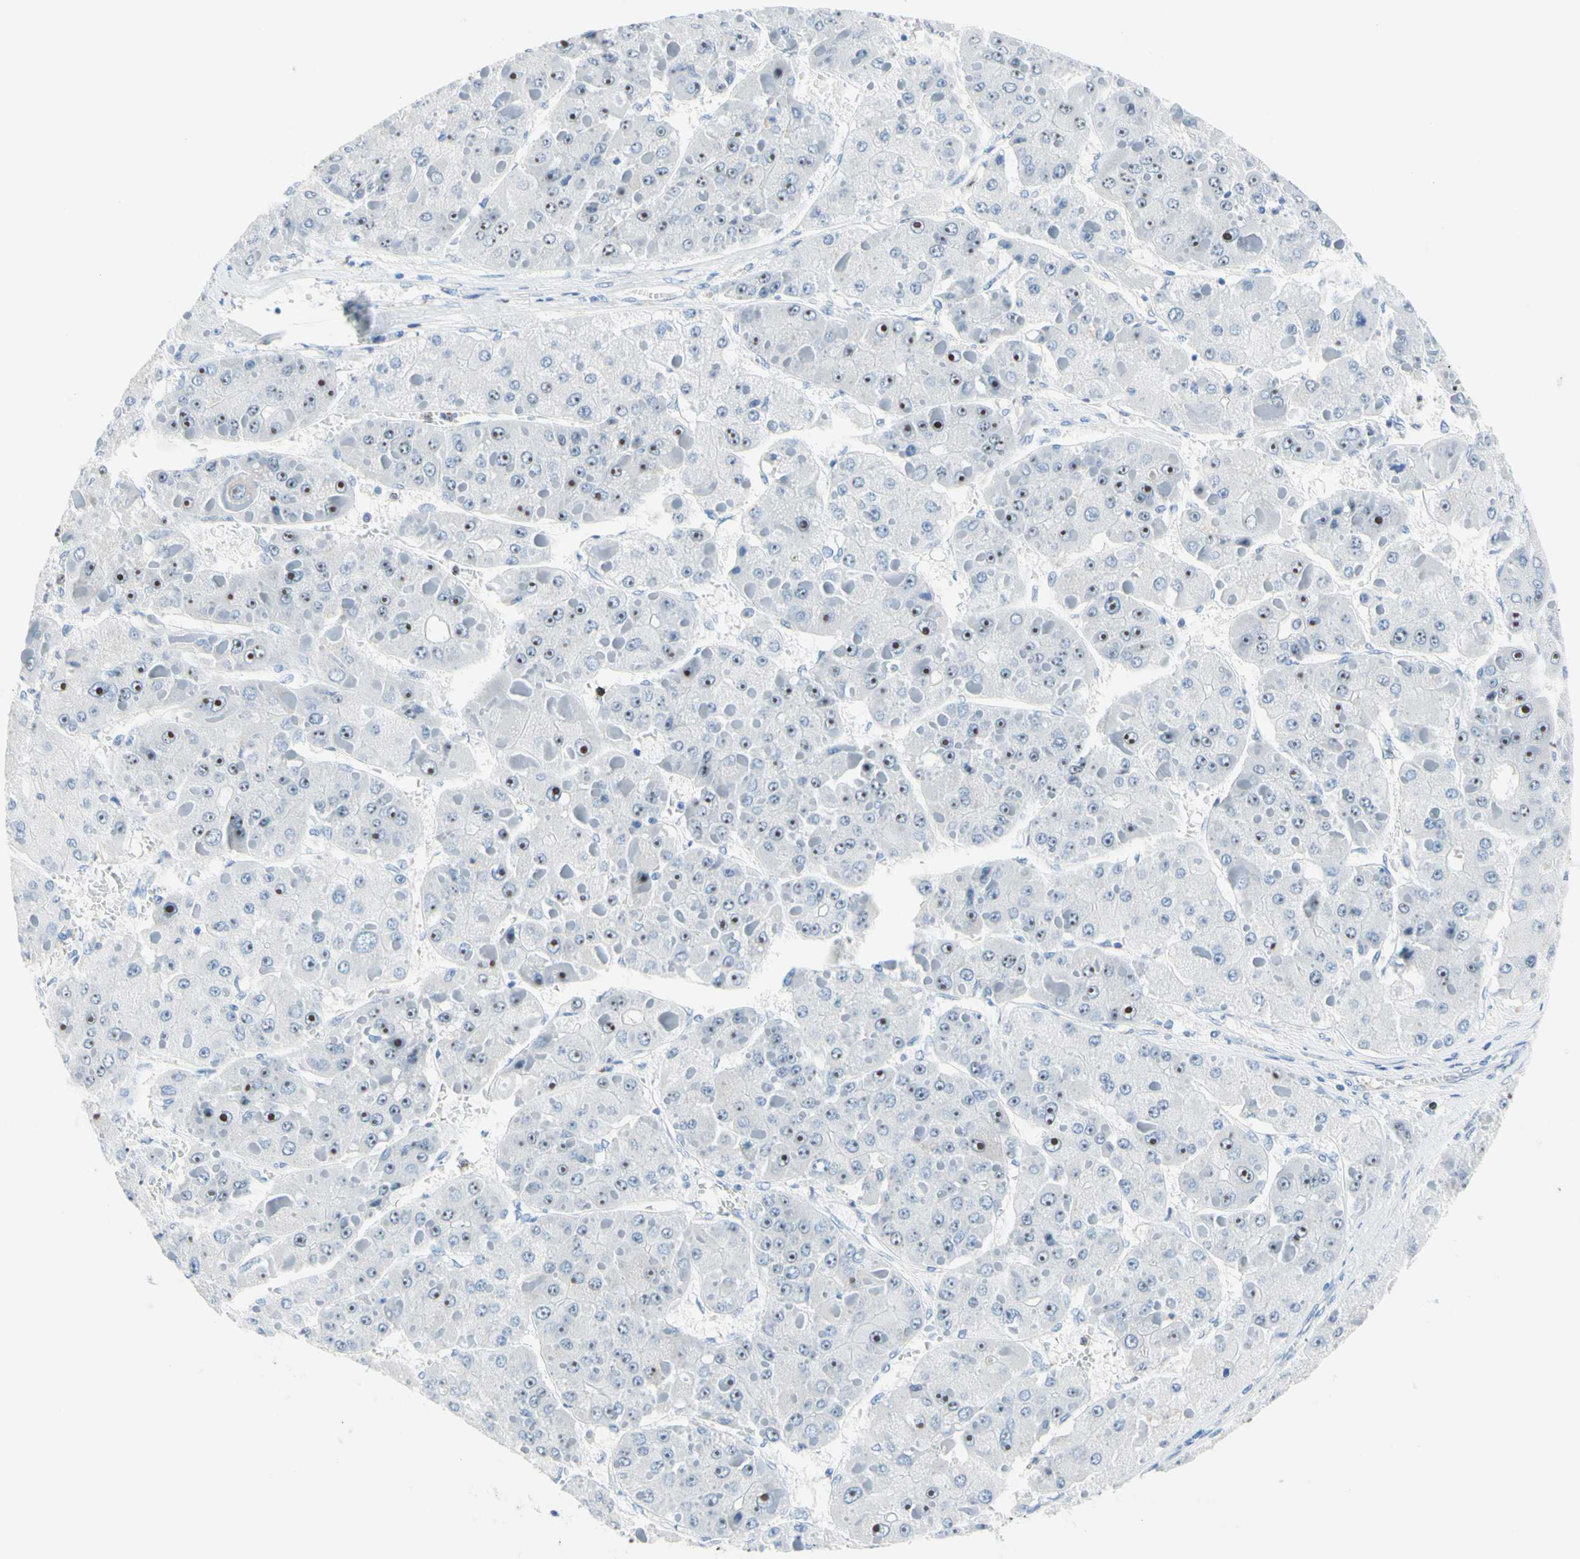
{"staining": {"intensity": "moderate", "quantity": "<25%", "location": "nuclear"}, "tissue": "liver cancer", "cell_type": "Tumor cells", "image_type": "cancer", "snomed": [{"axis": "morphology", "description": "Carcinoma, Hepatocellular, NOS"}, {"axis": "topography", "description": "Liver"}], "caption": "Liver cancer stained for a protein shows moderate nuclear positivity in tumor cells. (brown staining indicates protein expression, while blue staining denotes nuclei).", "gene": "CYSLTR1", "patient": {"sex": "female", "age": 73}}